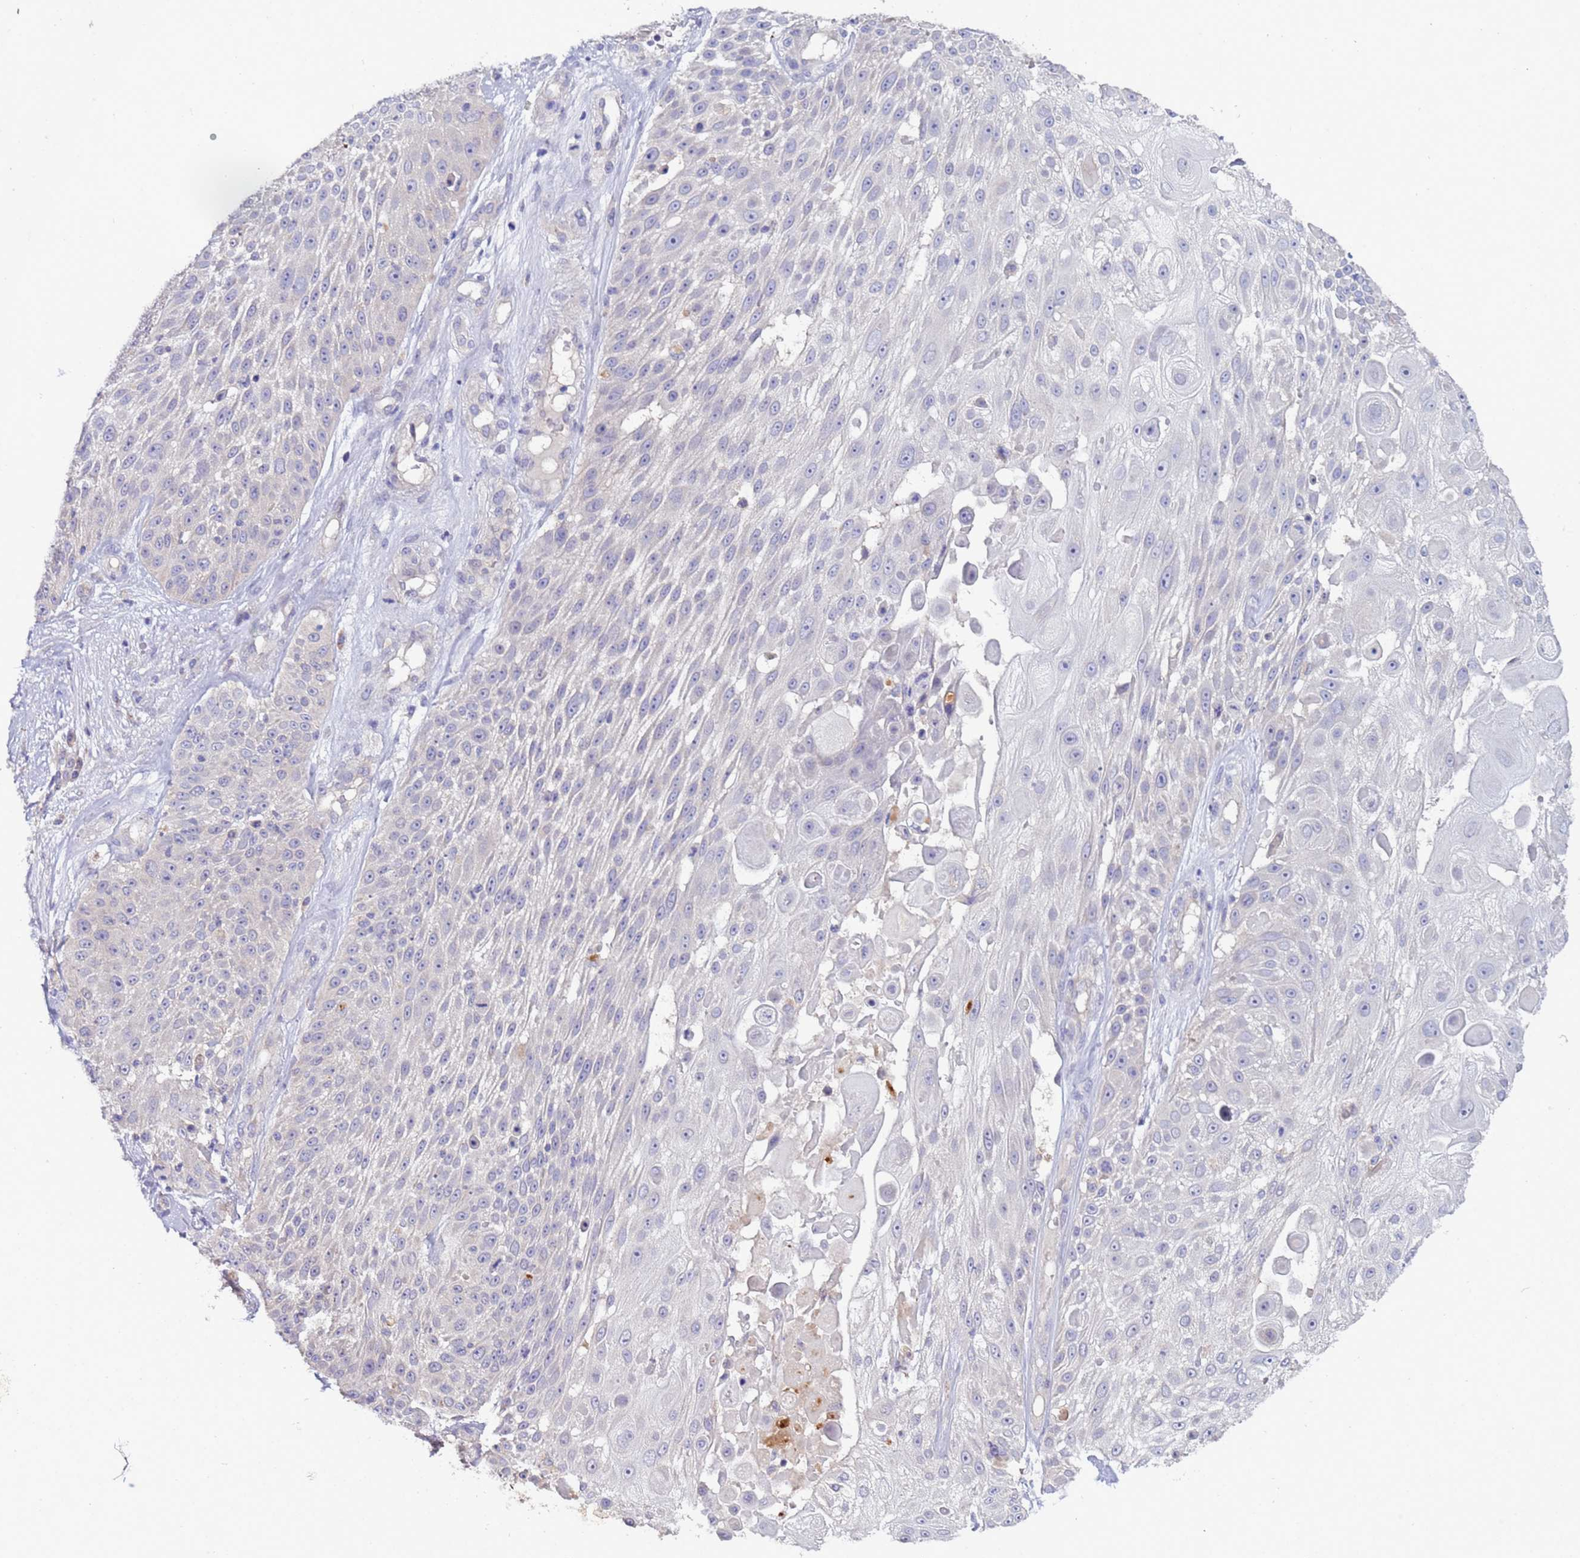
{"staining": {"intensity": "negative", "quantity": "none", "location": "none"}, "tissue": "skin cancer", "cell_type": "Tumor cells", "image_type": "cancer", "snomed": [{"axis": "morphology", "description": "Squamous cell carcinoma, NOS"}, {"axis": "topography", "description": "Skin"}], "caption": "High magnification brightfield microscopy of skin cancer stained with DAB (3,3'-diaminobenzidine) (brown) and counterstained with hematoxylin (blue): tumor cells show no significant positivity.", "gene": "ZNF248", "patient": {"sex": "female", "age": 86}}